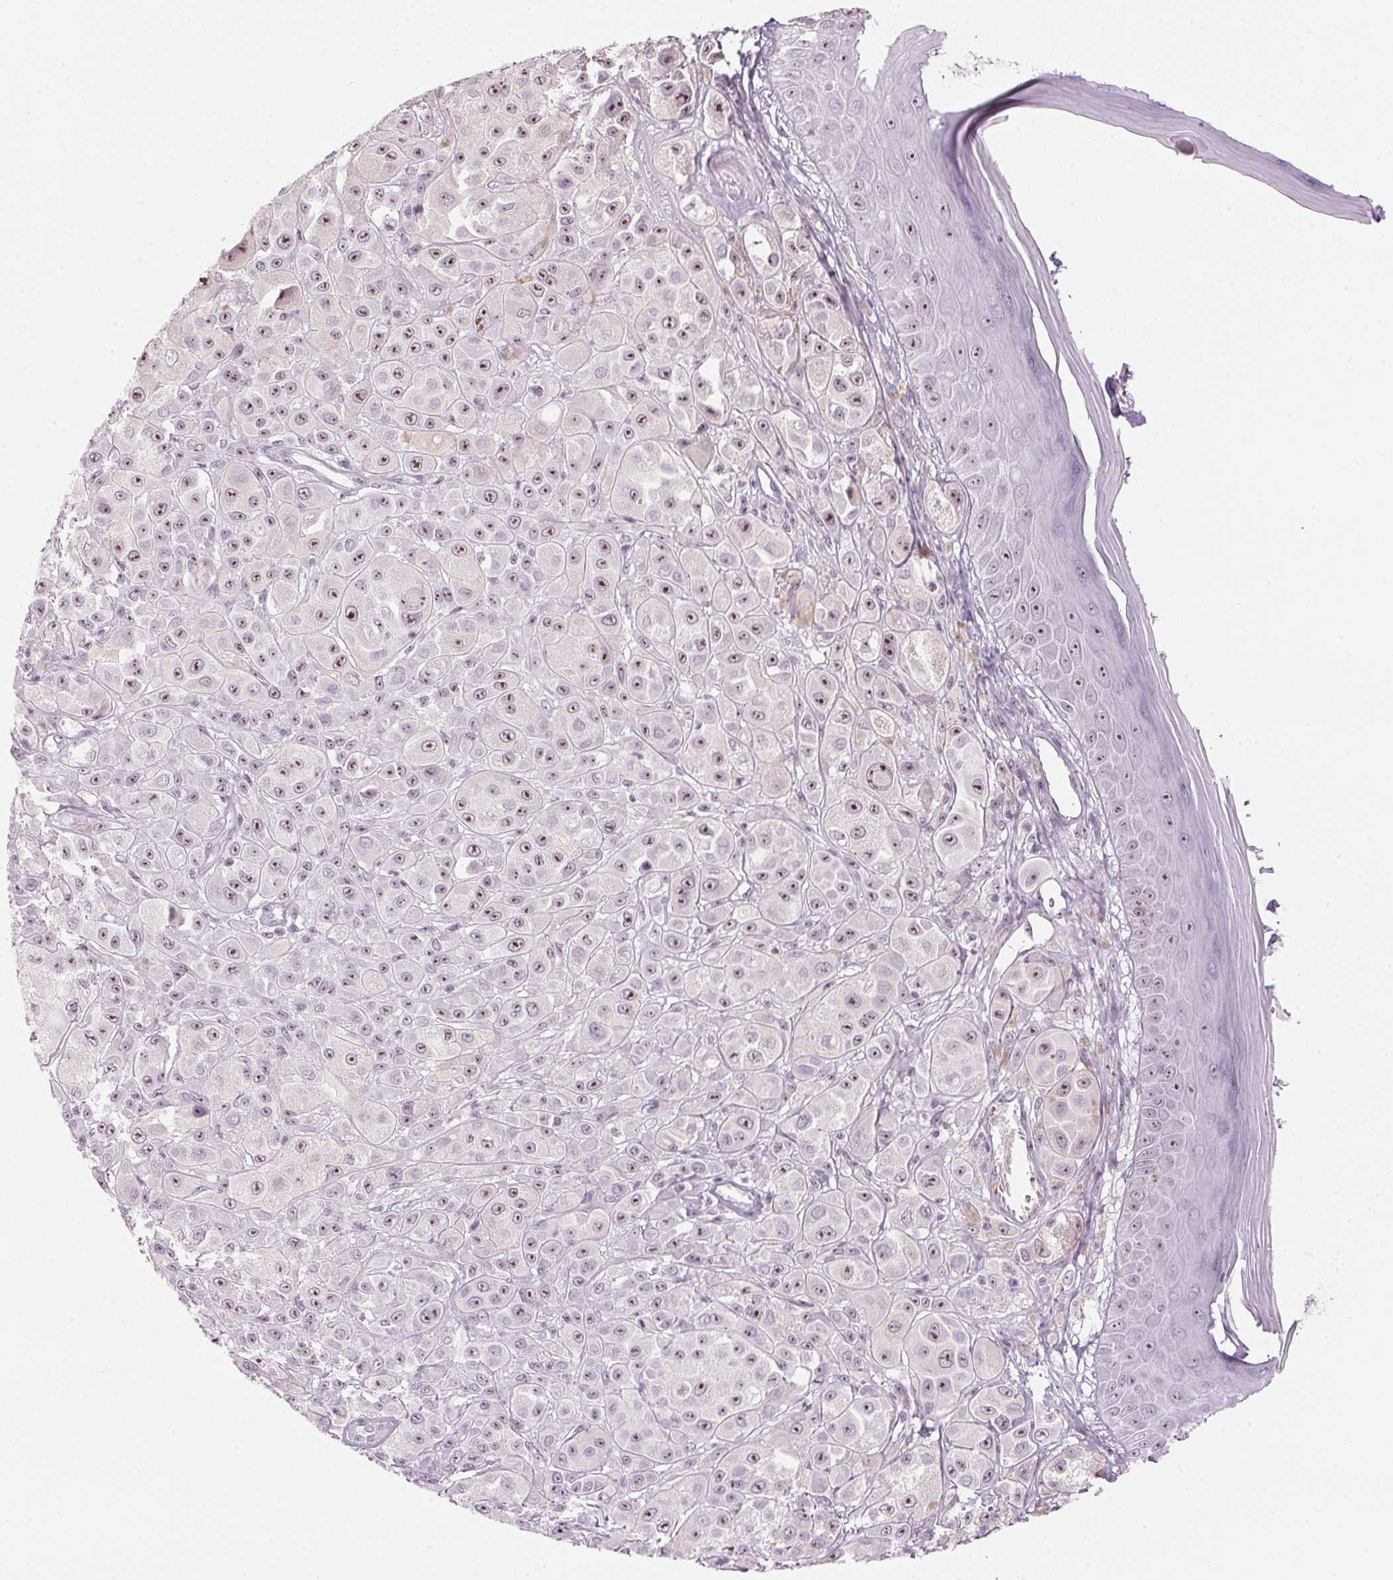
{"staining": {"intensity": "moderate", "quantity": ">75%", "location": "nuclear"}, "tissue": "melanoma", "cell_type": "Tumor cells", "image_type": "cancer", "snomed": [{"axis": "morphology", "description": "Malignant melanoma, NOS"}, {"axis": "topography", "description": "Skin"}], "caption": "Protein analysis of malignant melanoma tissue exhibits moderate nuclear positivity in approximately >75% of tumor cells.", "gene": "DNTTIP2", "patient": {"sex": "male", "age": 67}}